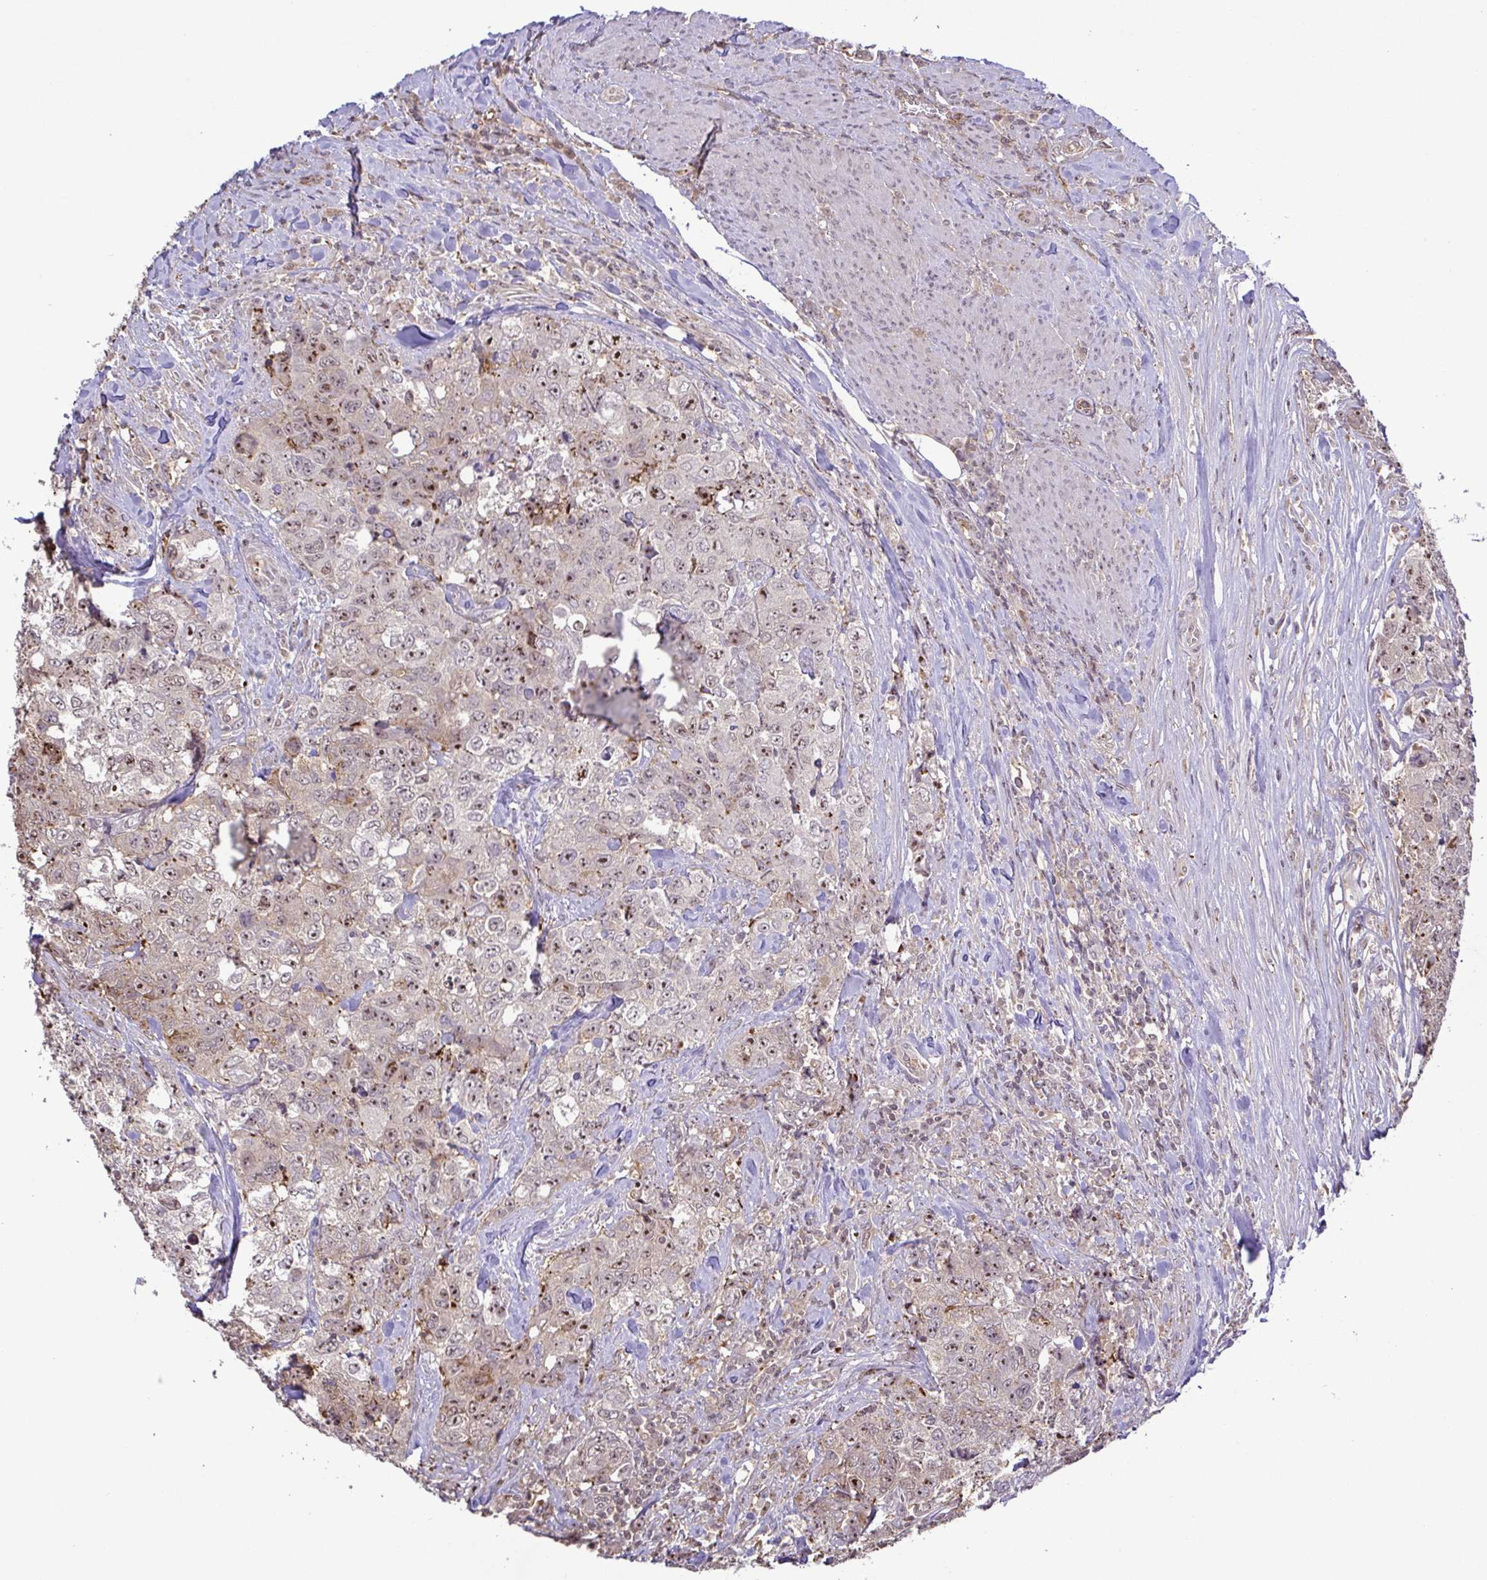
{"staining": {"intensity": "moderate", "quantity": ">75%", "location": "nuclear"}, "tissue": "urothelial cancer", "cell_type": "Tumor cells", "image_type": "cancer", "snomed": [{"axis": "morphology", "description": "Urothelial carcinoma, High grade"}, {"axis": "topography", "description": "Urinary bladder"}], "caption": "The immunohistochemical stain highlights moderate nuclear staining in tumor cells of high-grade urothelial carcinoma tissue. (IHC, brightfield microscopy, high magnification).", "gene": "RSL24D1", "patient": {"sex": "female", "age": 78}}